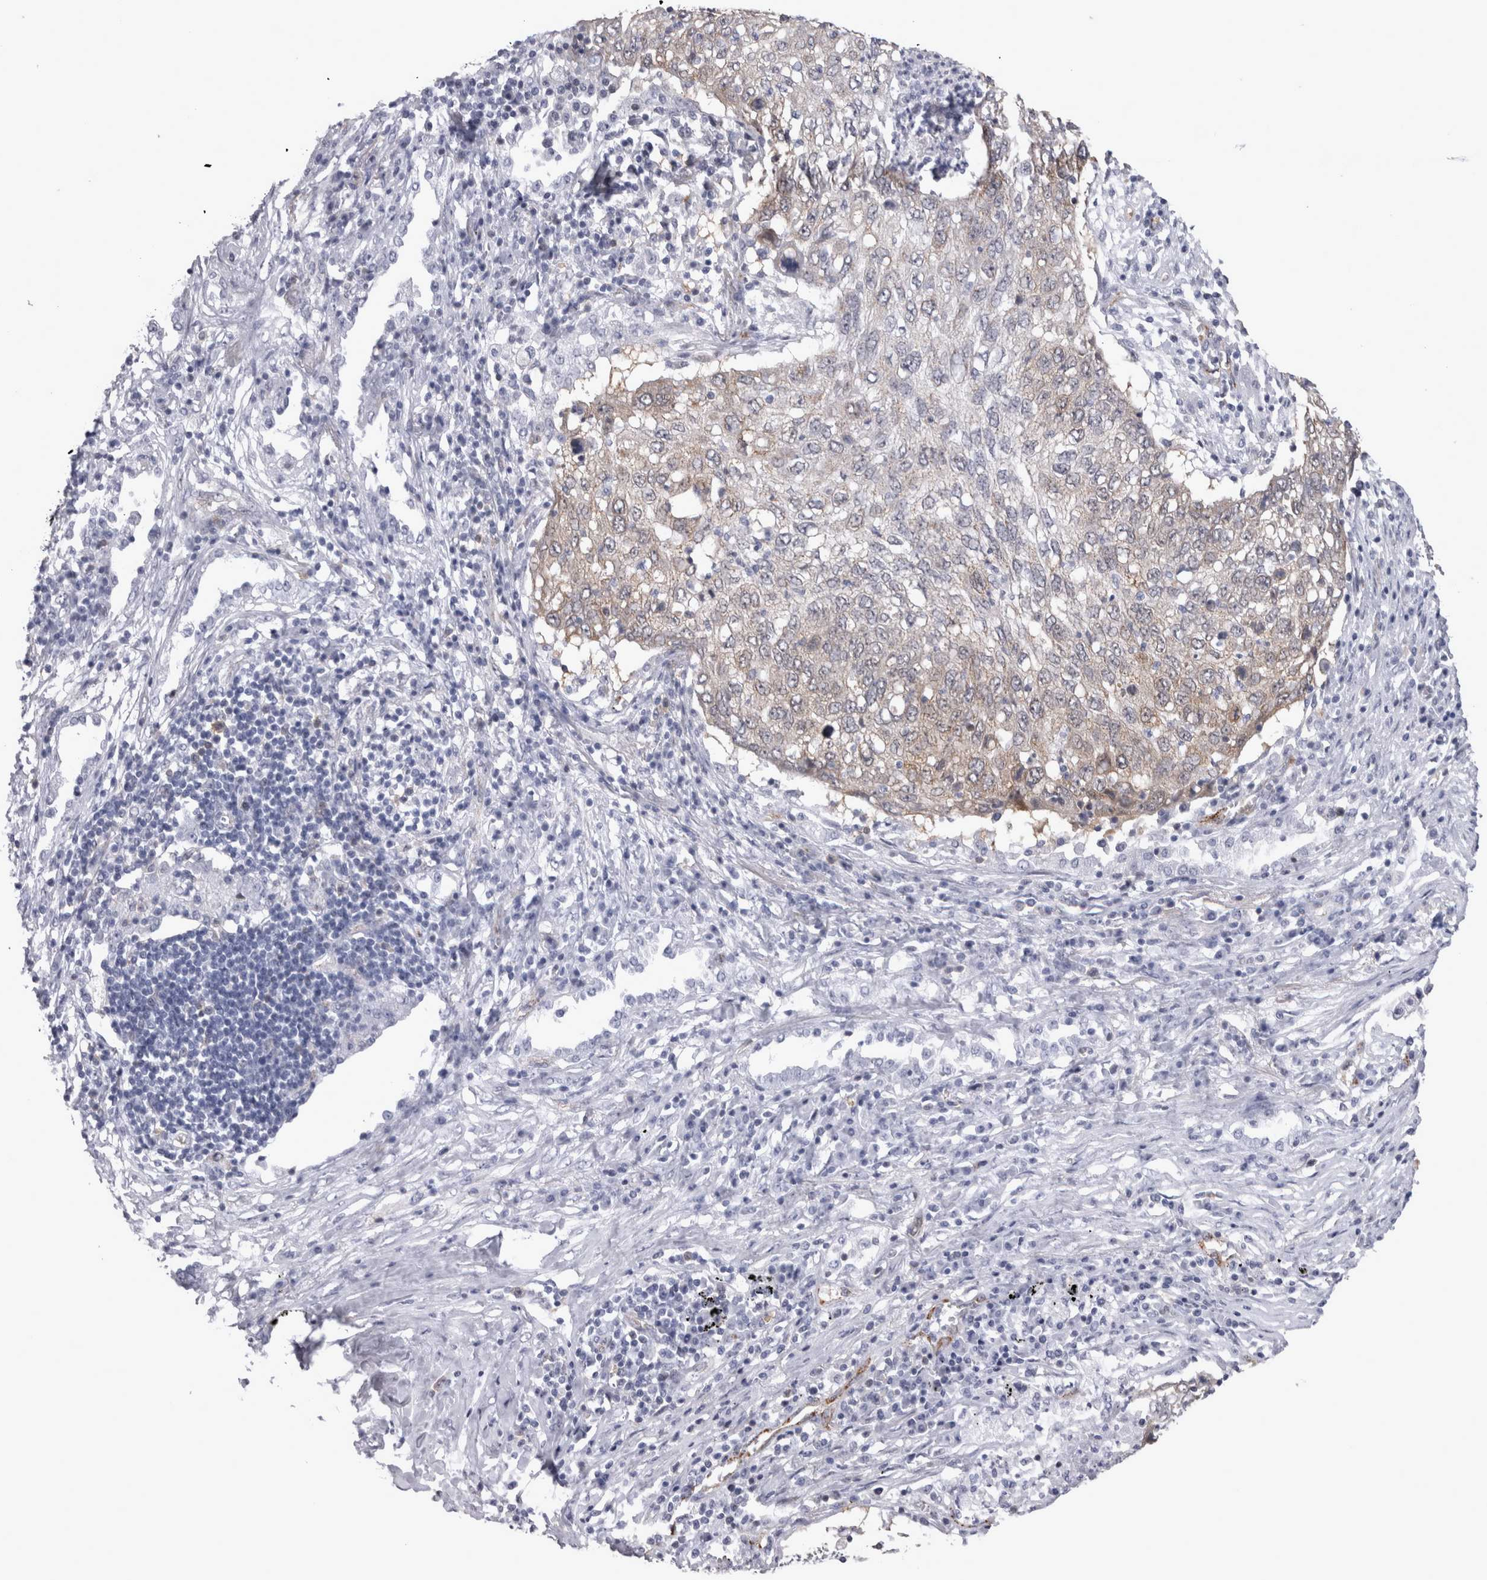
{"staining": {"intensity": "negative", "quantity": "none", "location": "none"}, "tissue": "lung cancer", "cell_type": "Tumor cells", "image_type": "cancer", "snomed": [{"axis": "morphology", "description": "Squamous cell carcinoma, NOS"}, {"axis": "topography", "description": "Lung"}], "caption": "Immunohistochemistry (IHC) micrograph of human squamous cell carcinoma (lung) stained for a protein (brown), which exhibits no expression in tumor cells.", "gene": "ACOT7", "patient": {"sex": "female", "age": 63}}